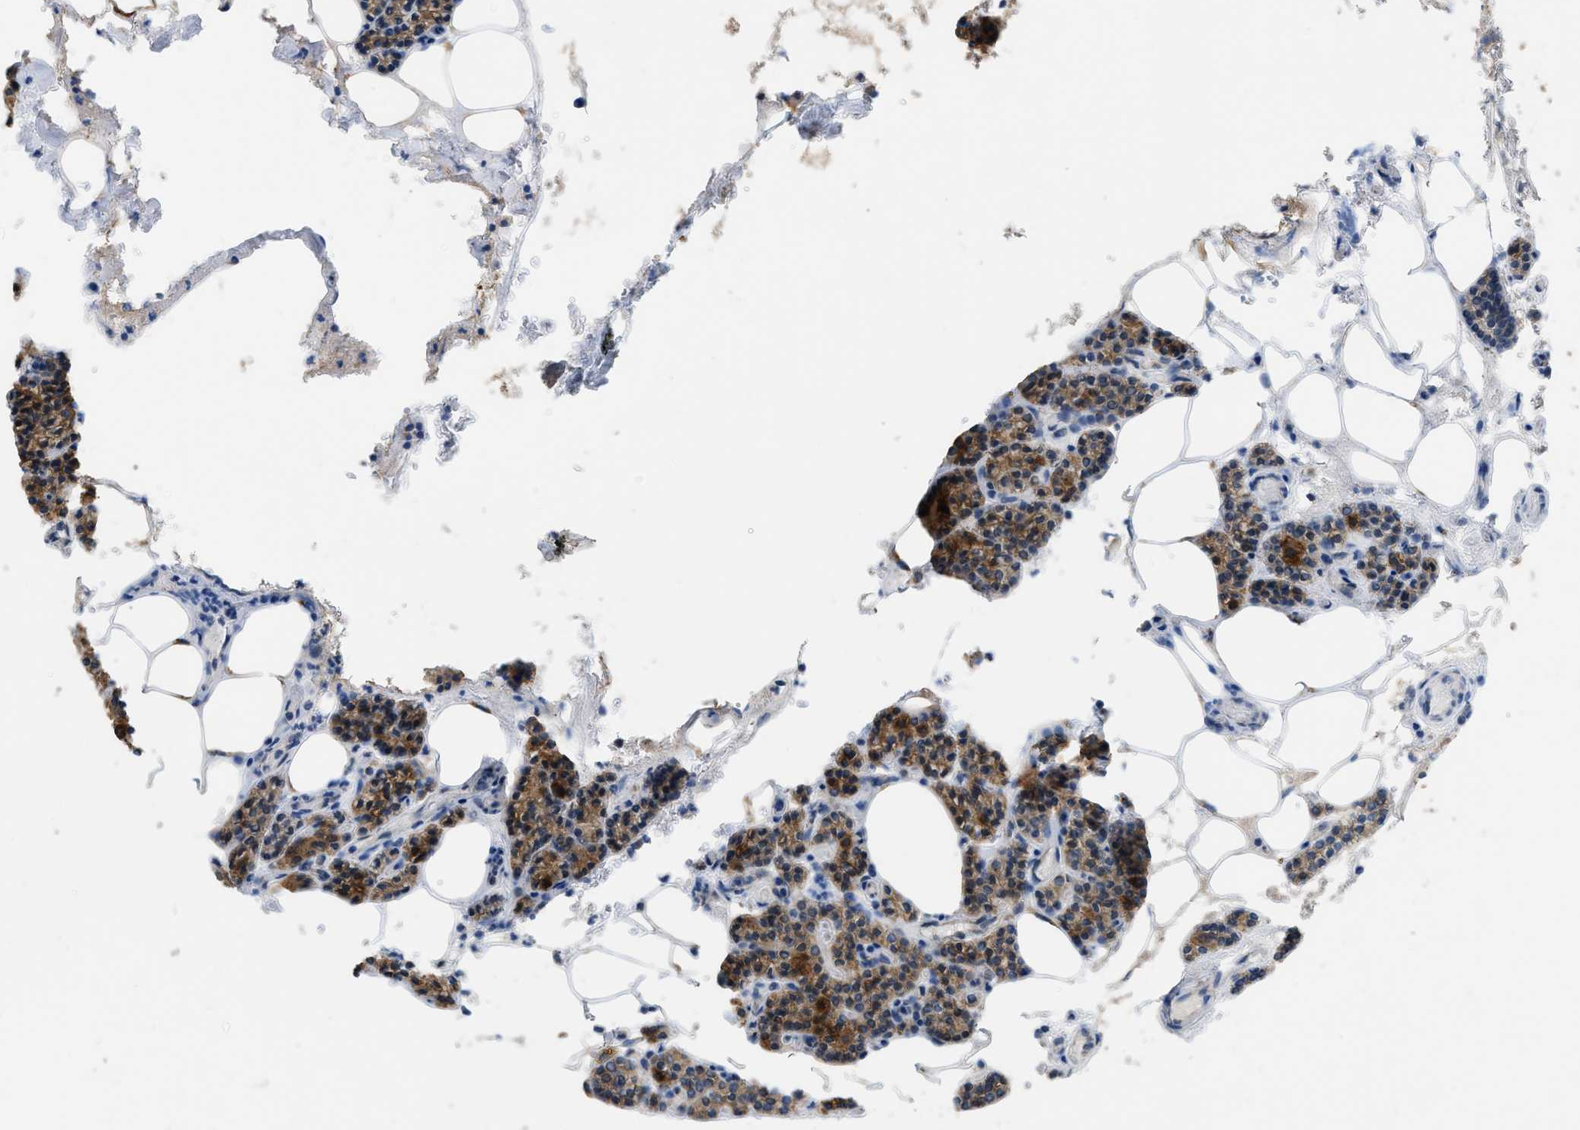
{"staining": {"intensity": "strong", "quantity": ">75%", "location": "cytoplasmic/membranous"}, "tissue": "parathyroid gland", "cell_type": "Glandular cells", "image_type": "normal", "snomed": [{"axis": "morphology", "description": "Normal tissue, NOS"}, {"axis": "morphology", "description": "Adenoma, NOS"}, {"axis": "topography", "description": "Parathyroid gland"}], "caption": "Immunohistochemistry (IHC) of benign parathyroid gland demonstrates high levels of strong cytoplasmic/membranous expression in approximately >75% of glandular cells.", "gene": "ETFB", "patient": {"sex": "female", "age": 70}}